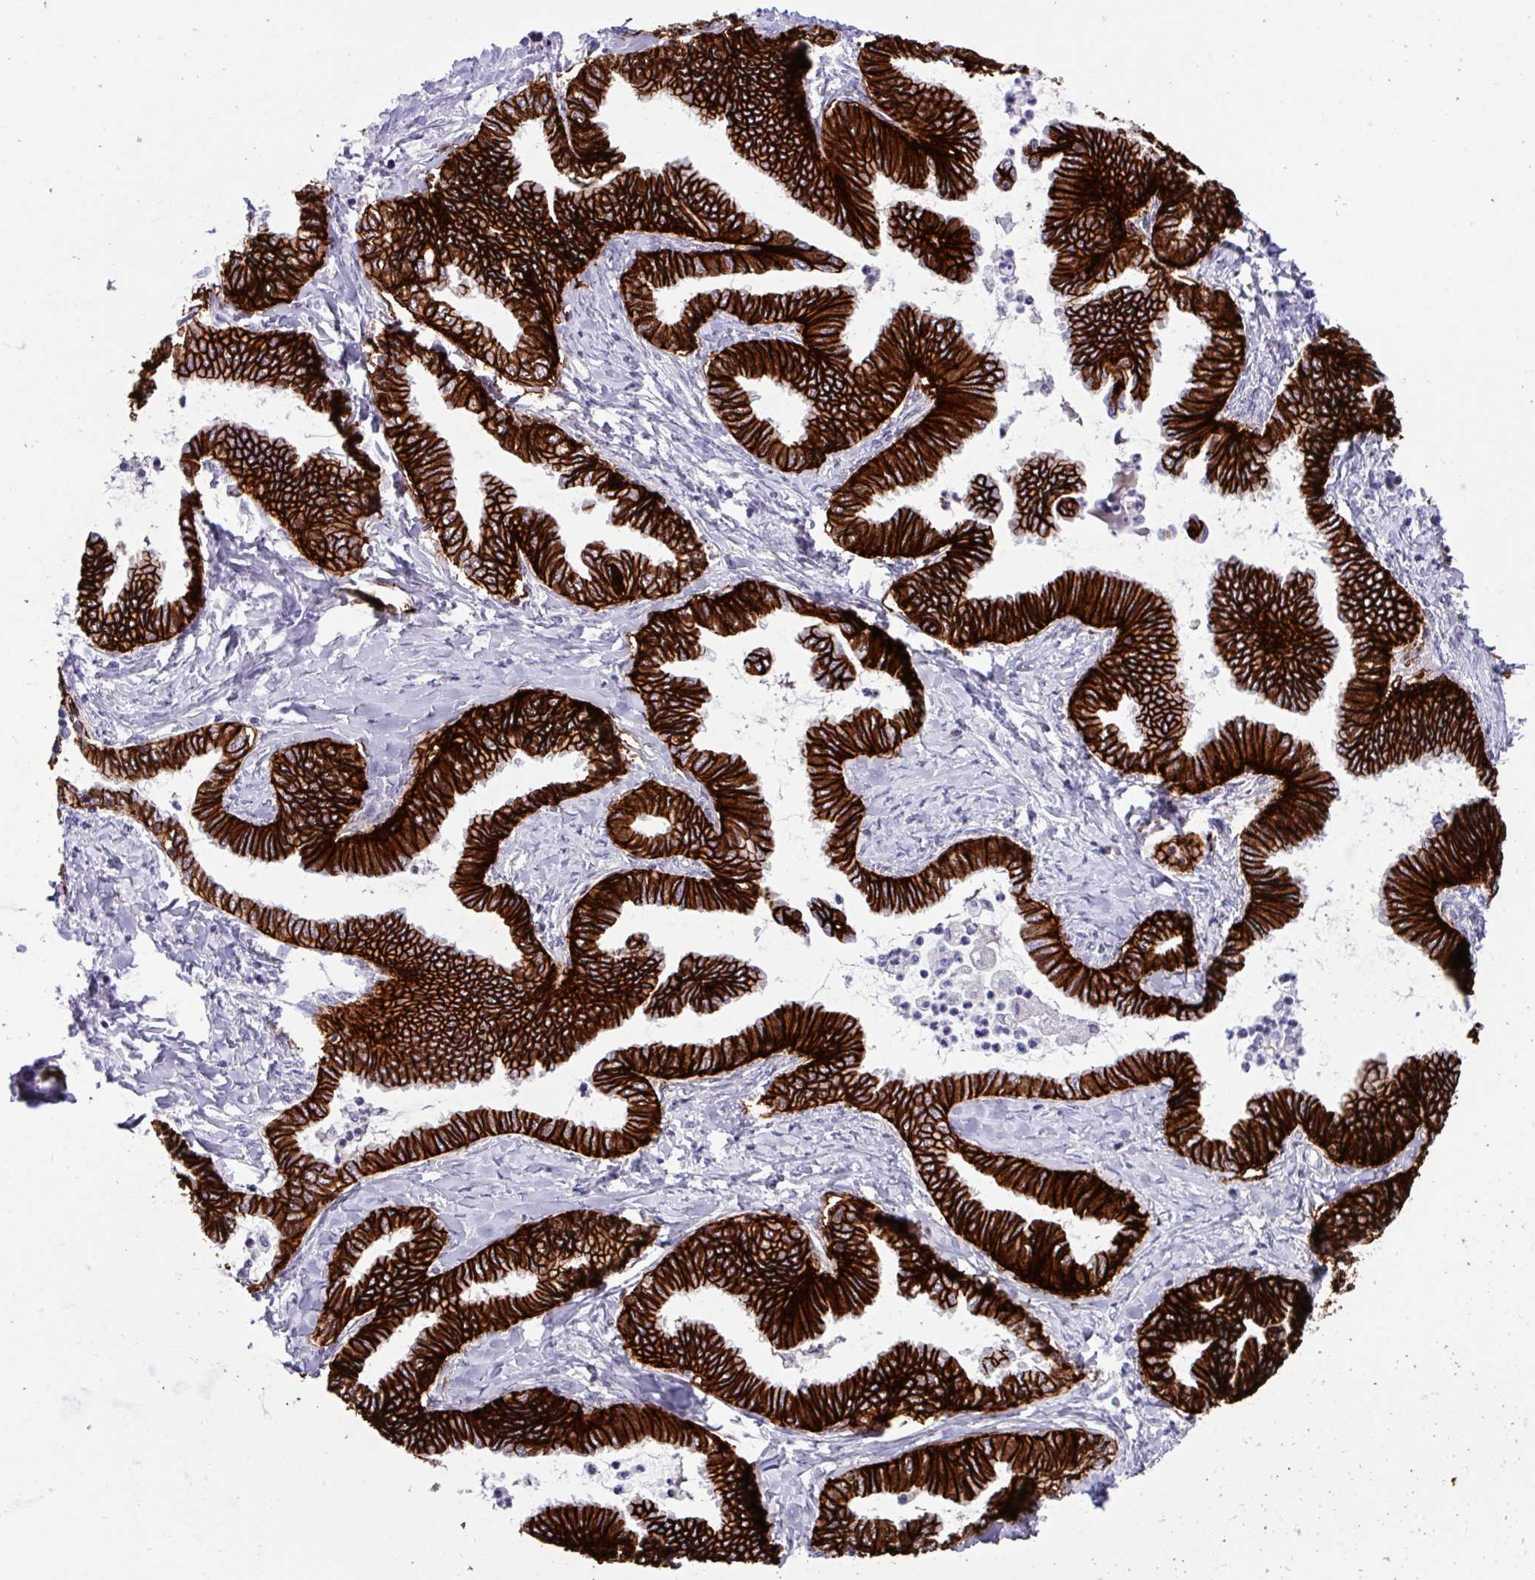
{"staining": {"intensity": "strong", "quantity": ">75%", "location": "cytoplasmic/membranous"}, "tissue": "ovarian cancer", "cell_type": "Tumor cells", "image_type": "cancer", "snomed": [{"axis": "morphology", "description": "Carcinoma, endometroid"}, {"axis": "topography", "description": "Ovary"}], "caption": "IHC staining of ovarian cancer (endometroid carcinoma), which reveals high levels of strong cytoplasmic/membranous expression in about >75% of tumor cells indicating strong cytoplasmic/membranous protein staining. The staining was performed using DAB (3,3'-diaminobenzidine) (brown) for protein detection and nuclei were counterstained in hematoxylin (blue).", "gene": "EPCAM", "patient": {"sex": "female", "age": 70}}